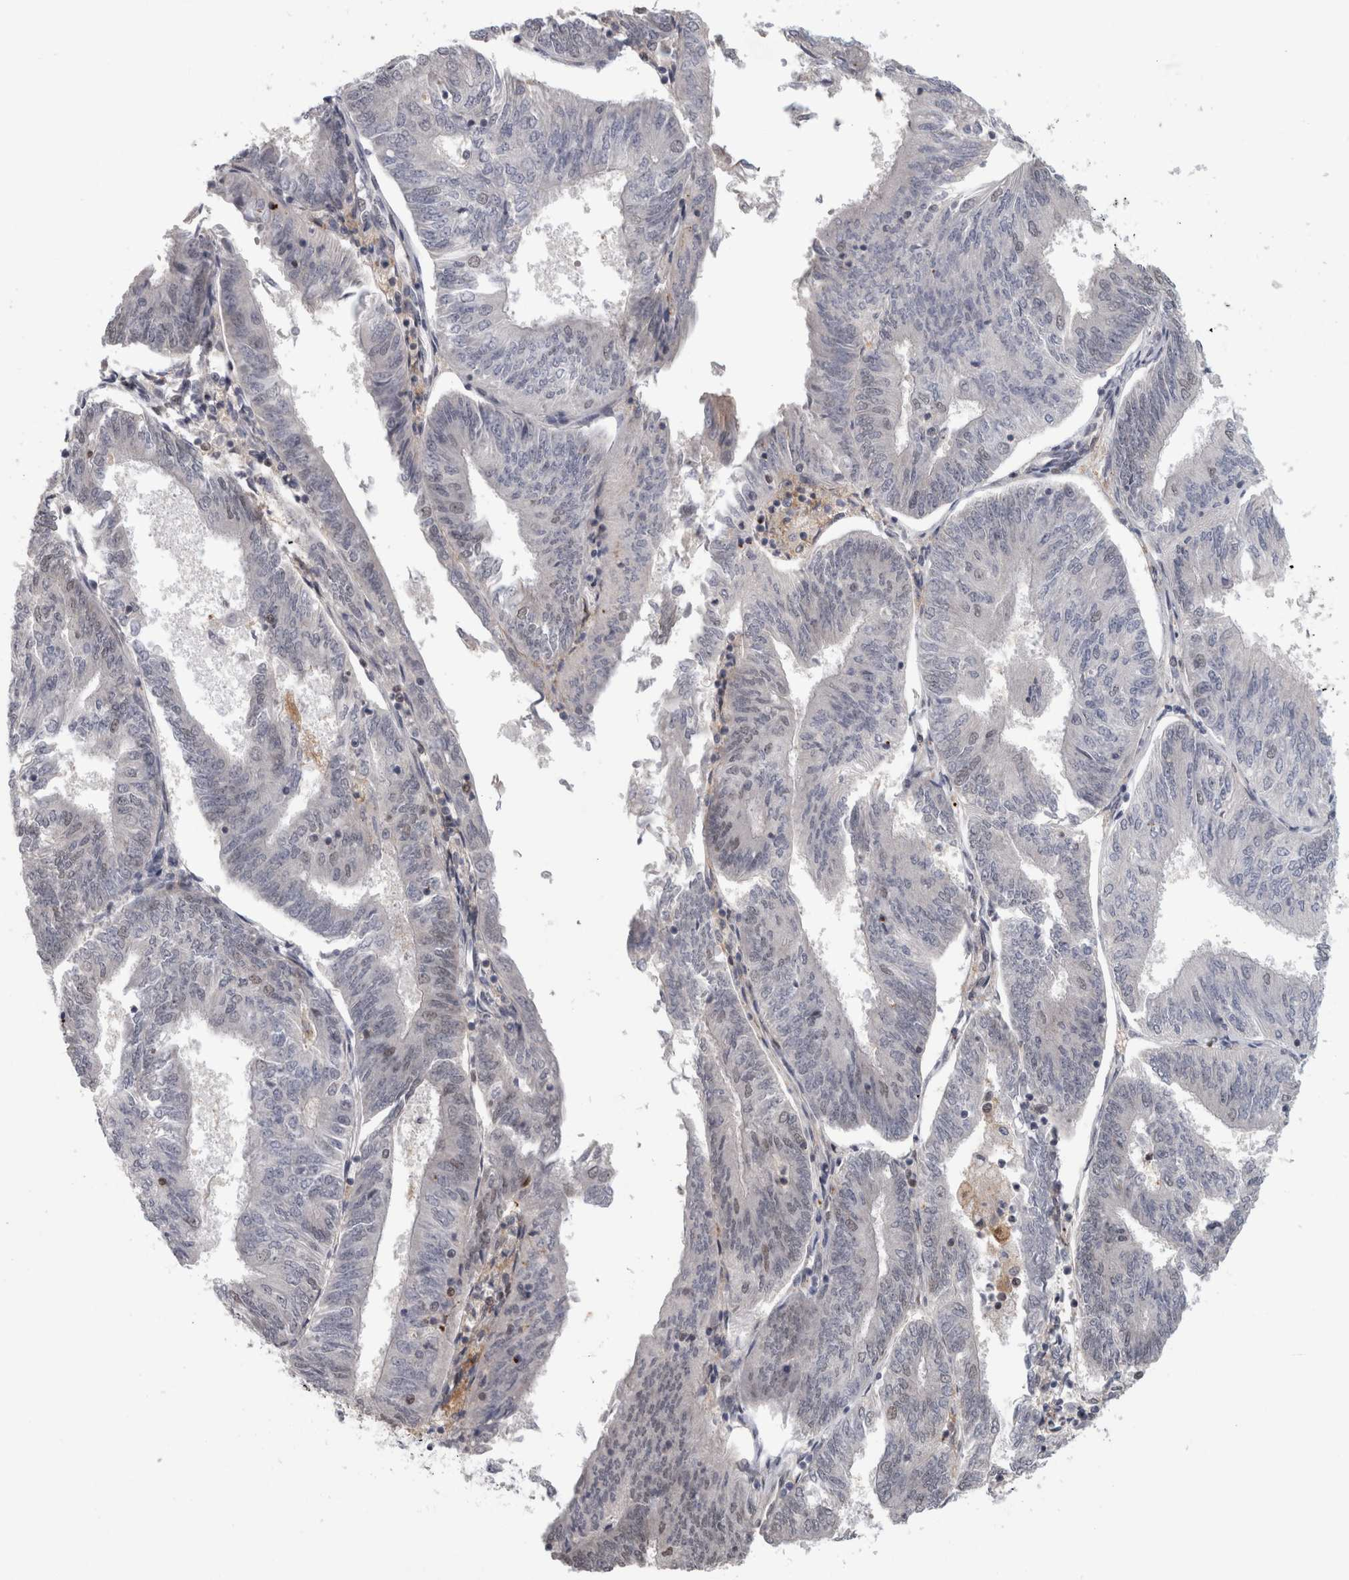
{"staining": {"intensity": "weak", "quantity": "<25%", "location": "nuclear"}, "tissue": "endometrial cancer", "cell_type": "Tumor cells", "image_type": "cancer", "snomed": [{"axis": "morphology", "description": "Adenocarcinoma, NOS"}, {"axis": "topography", "description": "Endometrium"}], "caption": "Immunohistochemistry (IHC) of endometrial adenocarcinoma exhibits no staining in tumor cells.", "gene": "SRARP", "patient": {"sex": "female", "age": 58}}